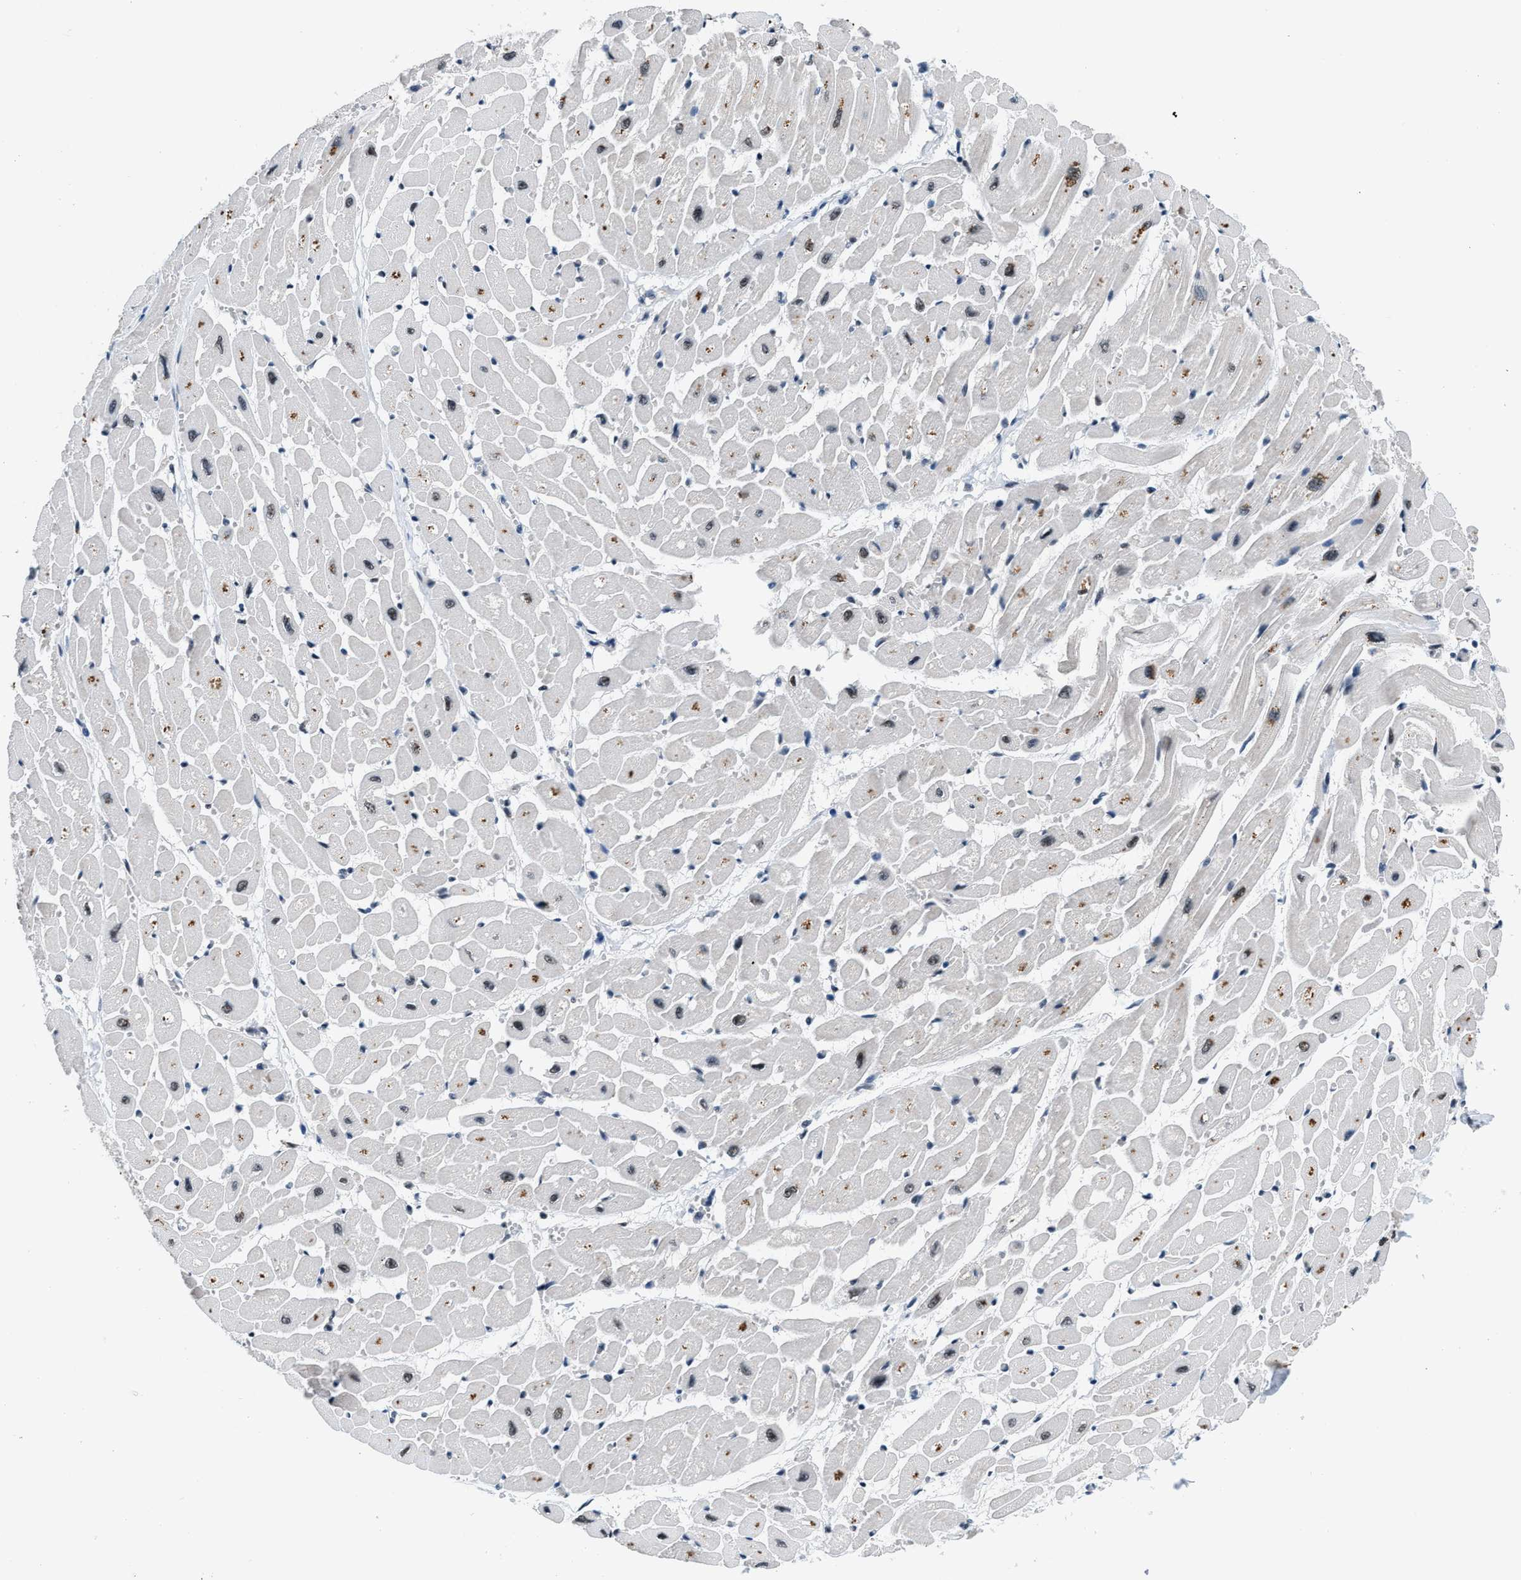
{"staining": {"intensity": "moderate", "quantity": "<25%", "location": "cytoplasmic/membranous,nuclear"}, "tissue": "heart muscle", "cell_type": "Cardiomyocytes", "image_type": "normal", "snomed": [{"axis": "morphology", "description": "Normal tissue, NOS"}, {"axis": "topography", "description": "Heart"}], "caption": "Immunohistochemical staining of unremarkable human heart muscle shows <25% levels of moderate cytoplasmic/membranous,nuclear protein expression in approximately <25% of cardiomyocytes. The protein is stained brown, and the nuclei are stained in blue (DAB IHC with brightfield microscopy, high magnification).", "gene": "KDM3B", "patient": {"sex": "male", "age": 45}}